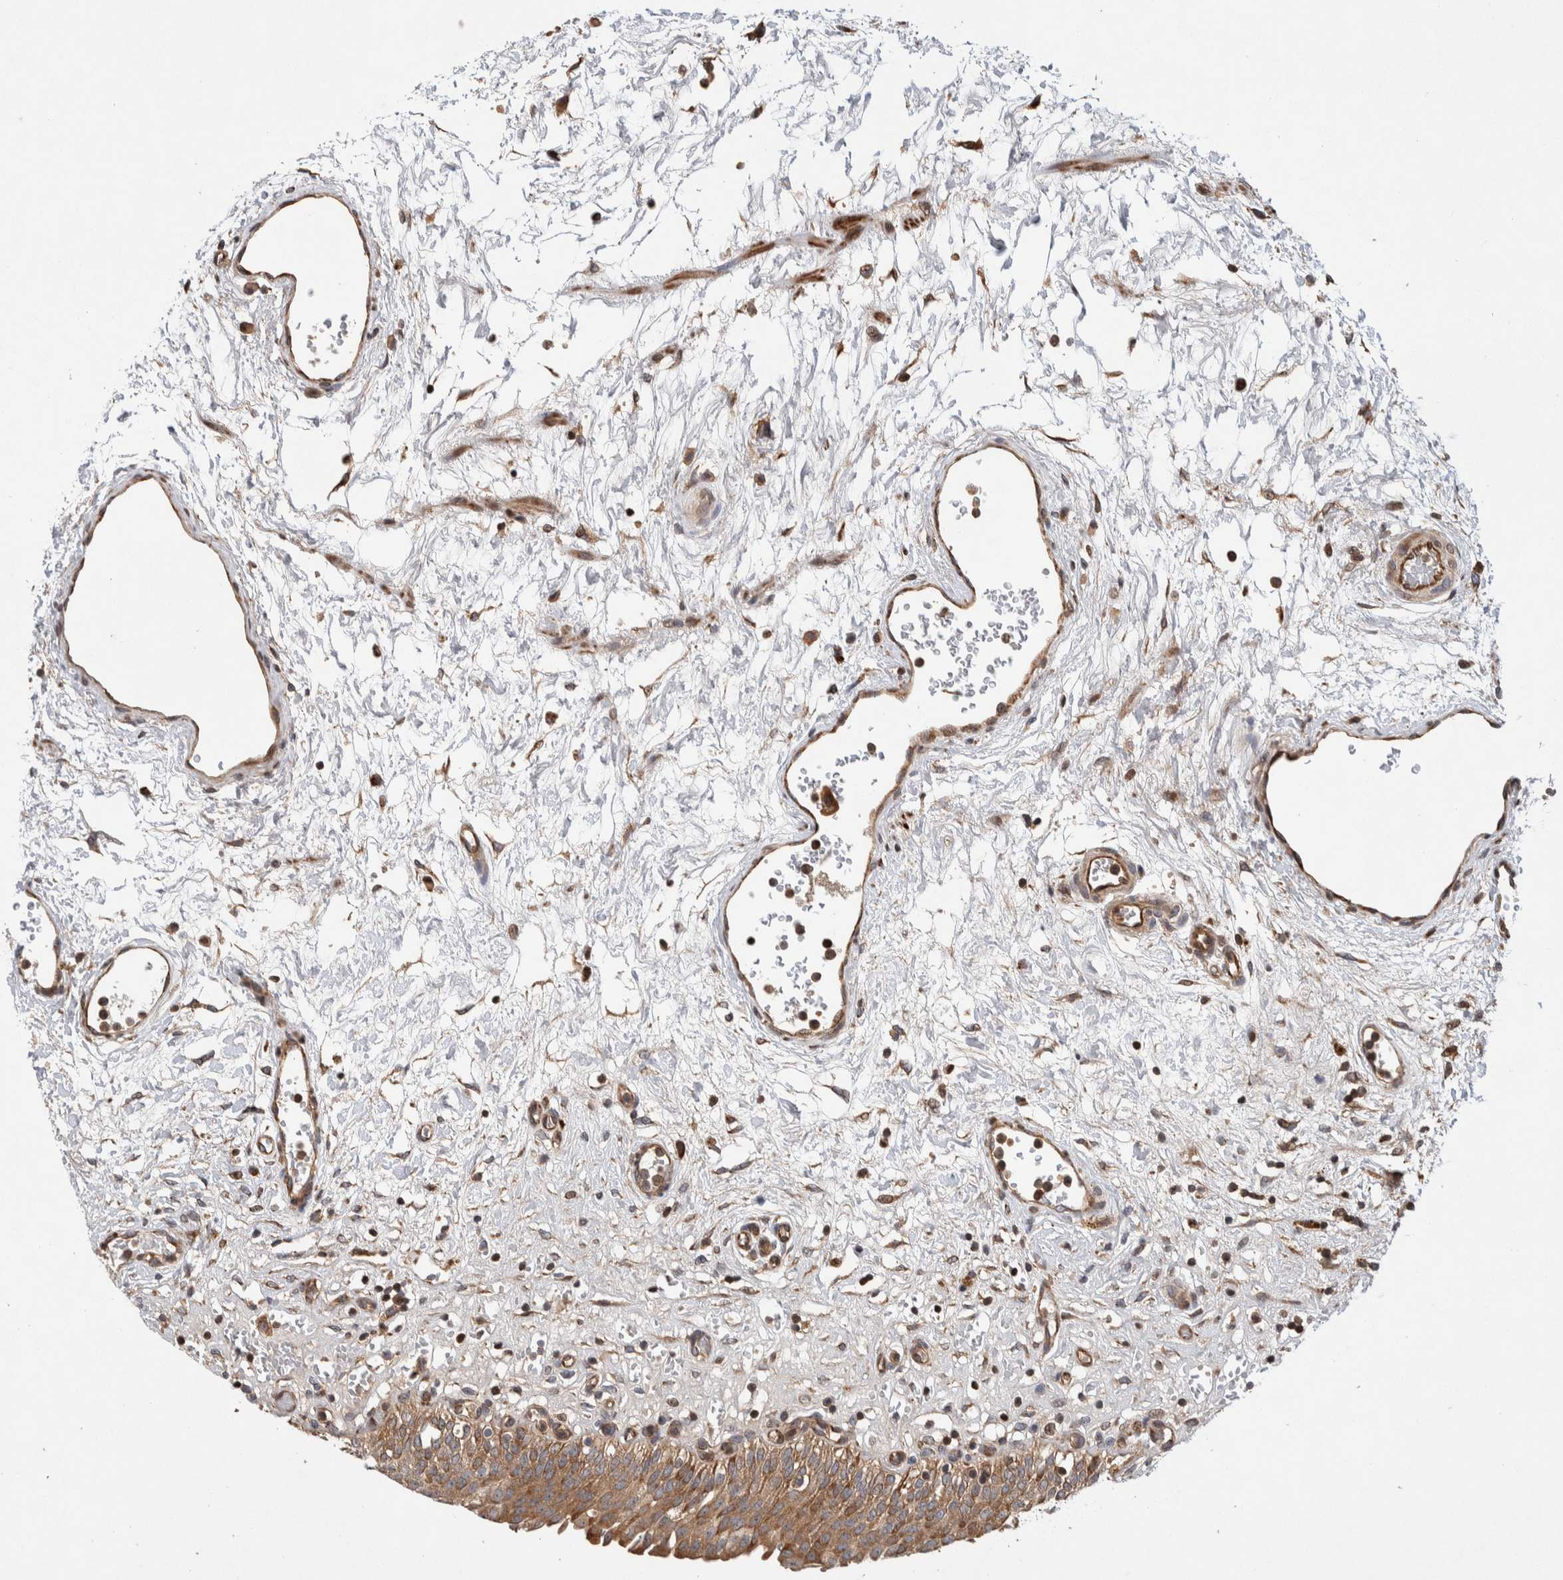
{"staining": {"intensity": "moderate", "quantity": ">75%", "location": "cytoplasmic/membranous"}, "tissue": "urinary bladder", "cell_type": "Urothelial cells", "image_type": "normal", "snomed": [{"axis": "morphology", "description": "Urothelial carcinoma, High grade"}, {"axis": "topography", "description": "Urinary bladder"}], "caption": "Protein analysis of benign urinary bladder exhibits moderate cytoplasmic/membranous expression in about >75% of urothelial cells. (Brightfield microscopy of DAB IHC at high magnification).", "gene": "LZTS1", "patient": {"sex": "male", "age": 46}}